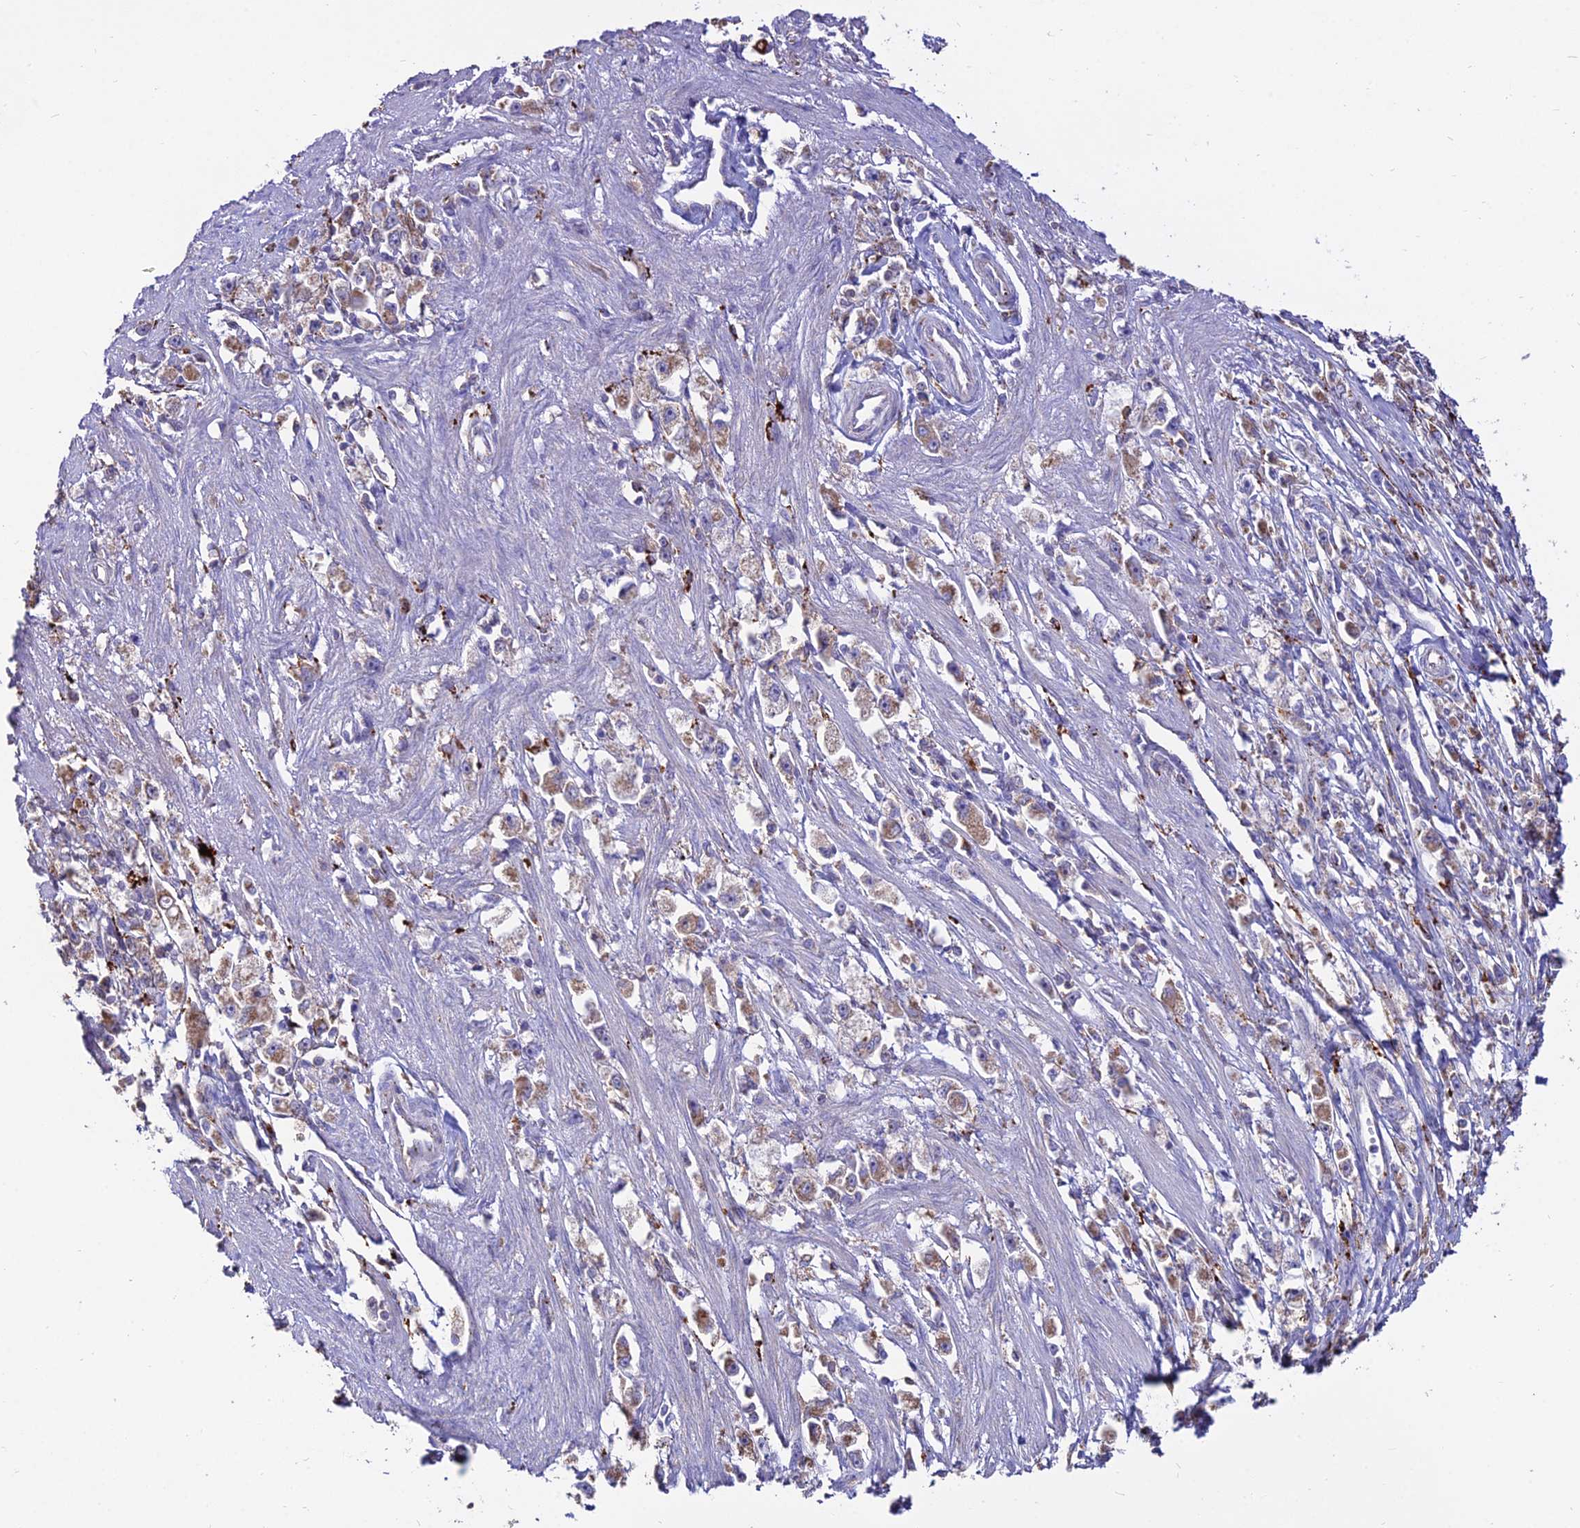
{"staining": {"intensity": "moderate", "quantity": "25%-75%", "location": "cytoplasmic/membranous"}, "tissue": "stomach cancer", "cell_type": "Tumor cells", "image_type": "cancer", "snomed": [{"axis": "morphology", "description": "Adenocarcinoma, NOS"}, {"axis": "topography", "description": "Stomach"}], "caption": "A histopathology image of stomach cancer (adenocarcinoma) stained for a protein shows moderate cytoplasmic/membranous brown staining in tumor cells.", "gene": "PNLIPRP3", "patient": {"sex": "female", "age": 59}}